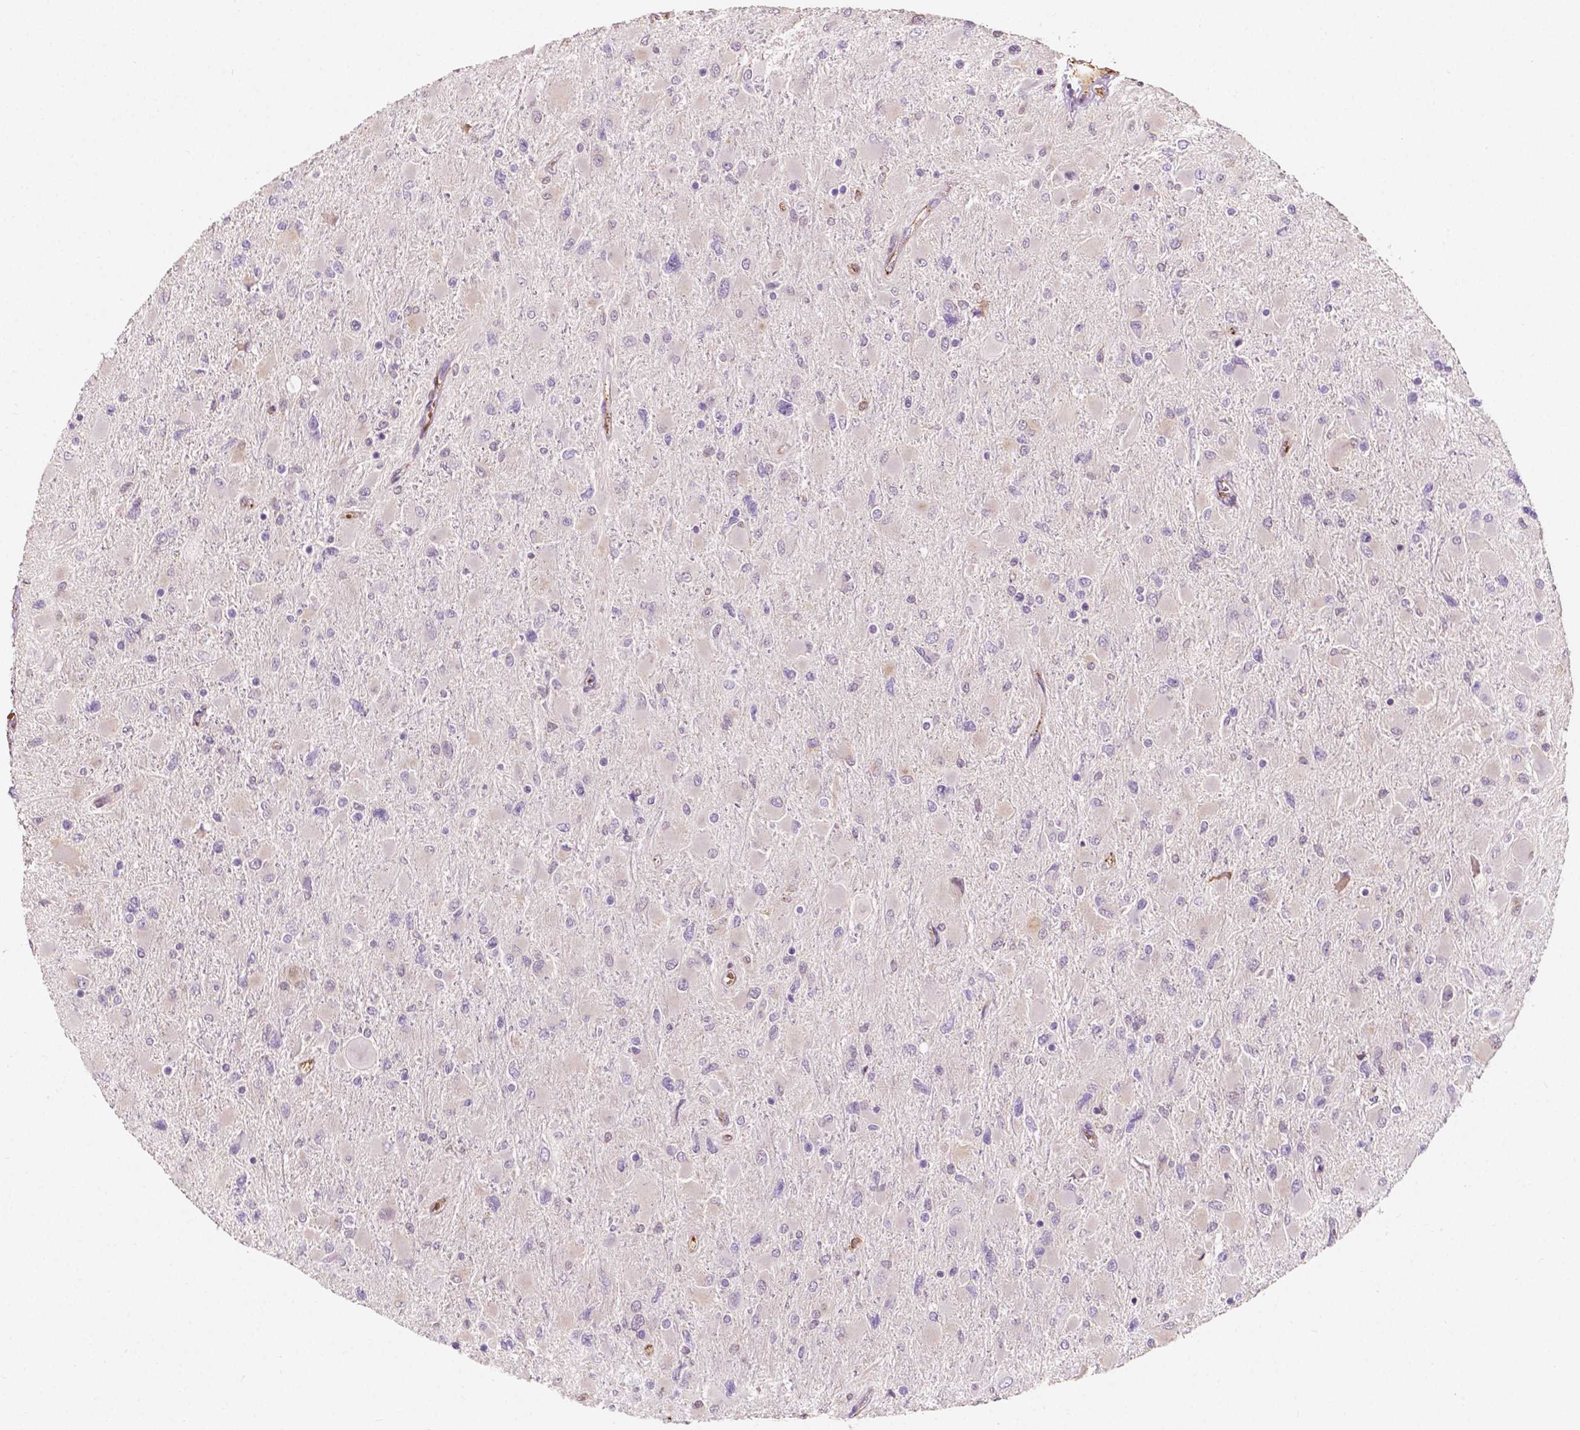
{"staining": {"intensity": "negative", "quantity": "none", "location": "none"}, "tissue": "glioma", "cell_type": "Tumor cells", "image_type": "cancer", "snomed": [{"axis": "morphology", "description": "Glioma, malignant, High grade"}, {"axis": "topography", "description": "Cerebral cortex"}], "caption": "Malignant glioma (high-grade) stained for a protein using IHC shows no expression tumor cells.", "gene": "SLC22A4", "patient": {"sex": "female", "age": 36}}